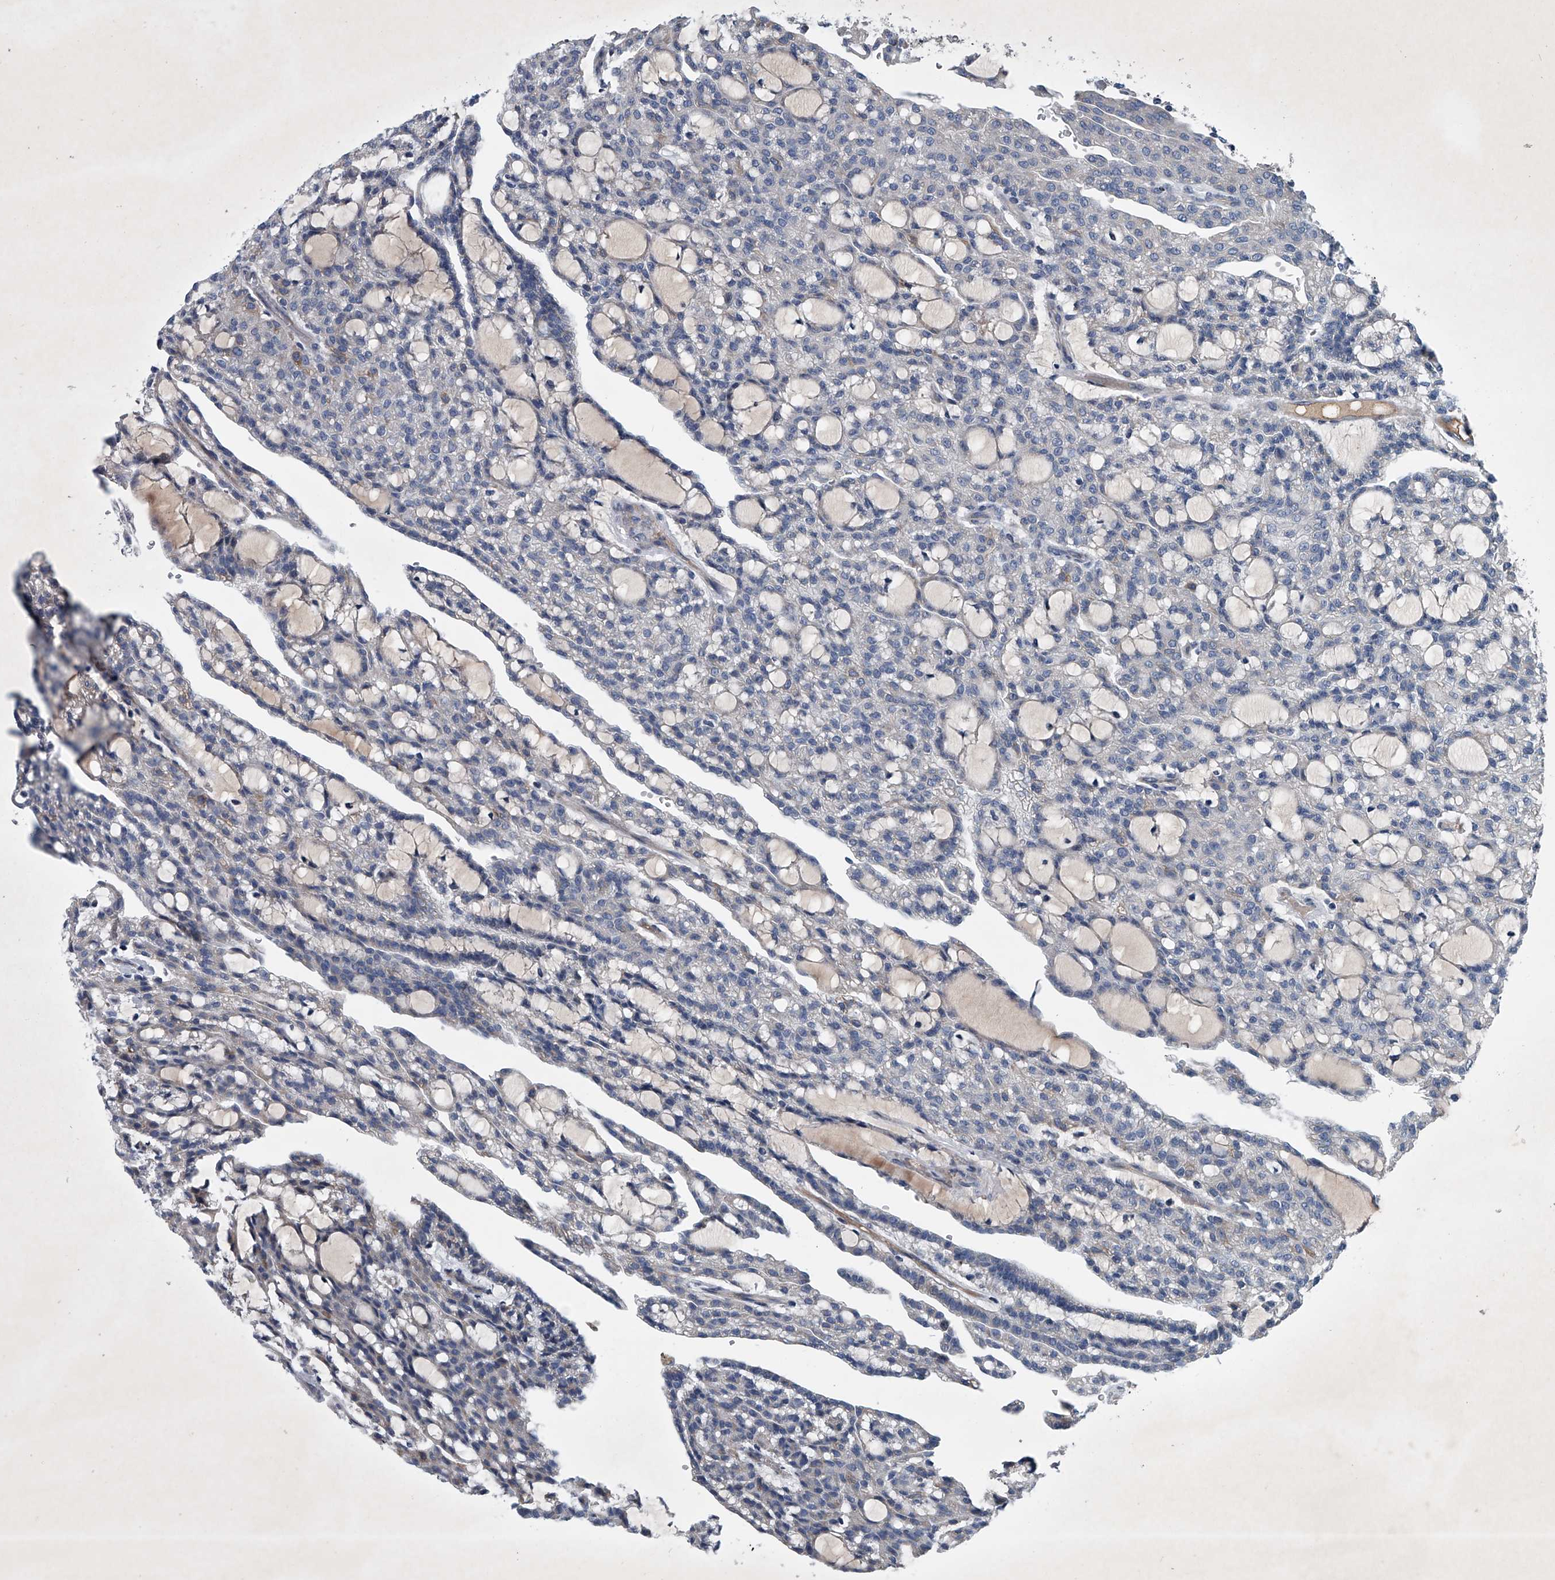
{"staining": {"intensity": "negative", "quantity": "none", "location": "none"}, "tissue": "renal cancer", "cell_type": "Tumor cells", "image_type": "cancer", "snomed": [{"axis": "morphology", "description": "Adenocarcinoma, NOS"}, {"axis": "topography", "description": "Kidney"}], "caption": "This is an immunohistochemistry histopathology image of human renal adenocarcinoma. There is no expression in tumor cells.", "gene": "ABCG1", "patient": {"sex": "male", "age": 63}}